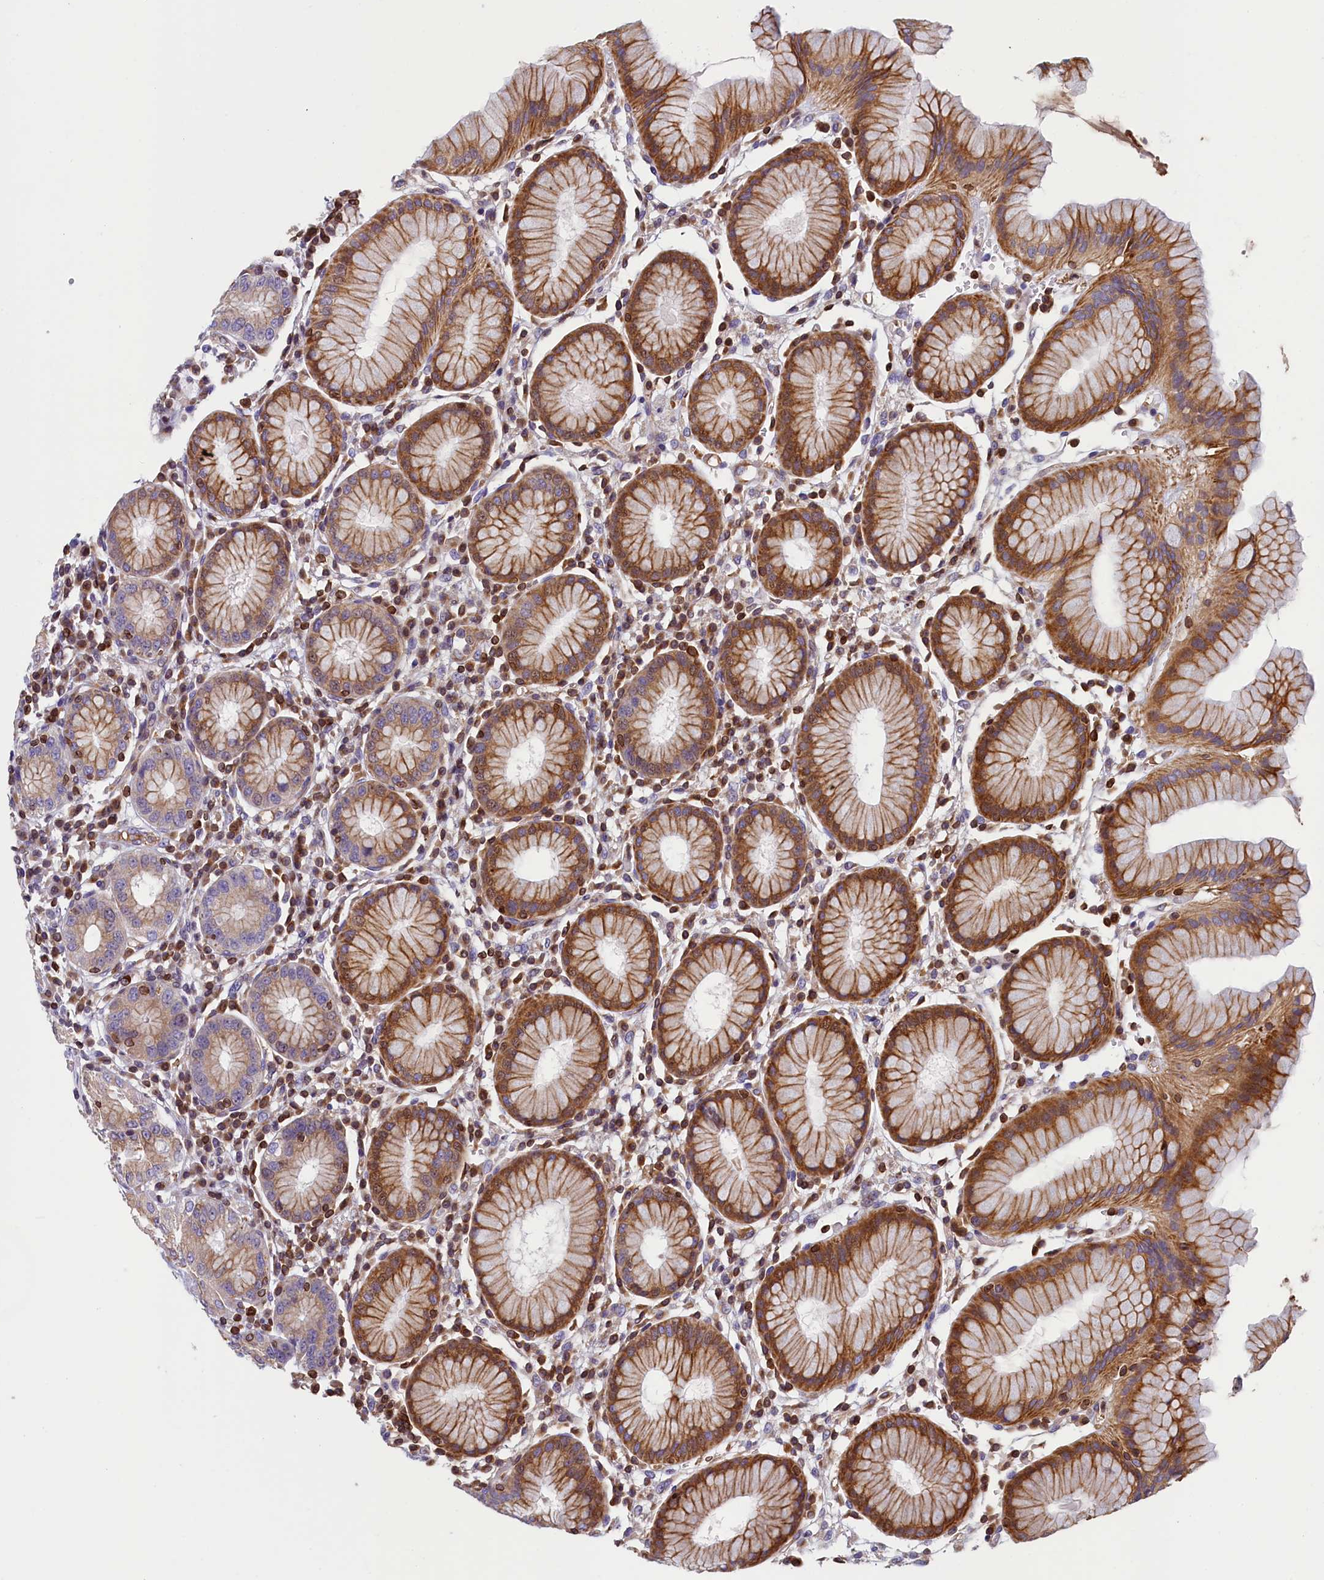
{"staining": {"intensity": "moderate", "quantity": "25%-75%", "location": "cytoplasmic/membranous"}, "tissue": "stomach", "cell_type": "Glandular cells", "image_type": "normal", "snomed": [{"axis": "morphology", "description": "Normal tissue, NOS"}, {"axis": "topography", "description": "Stomach"}, {"axis": "topography", "description": "Stomach, lower"}], "caption": "A brown stain shows moderate cytoplasmic/membranous staining of a protein in glandular cells of normal stomach.", "gene": "TRAF3IP3", "patient": {"sex": "female", "age": 56}}